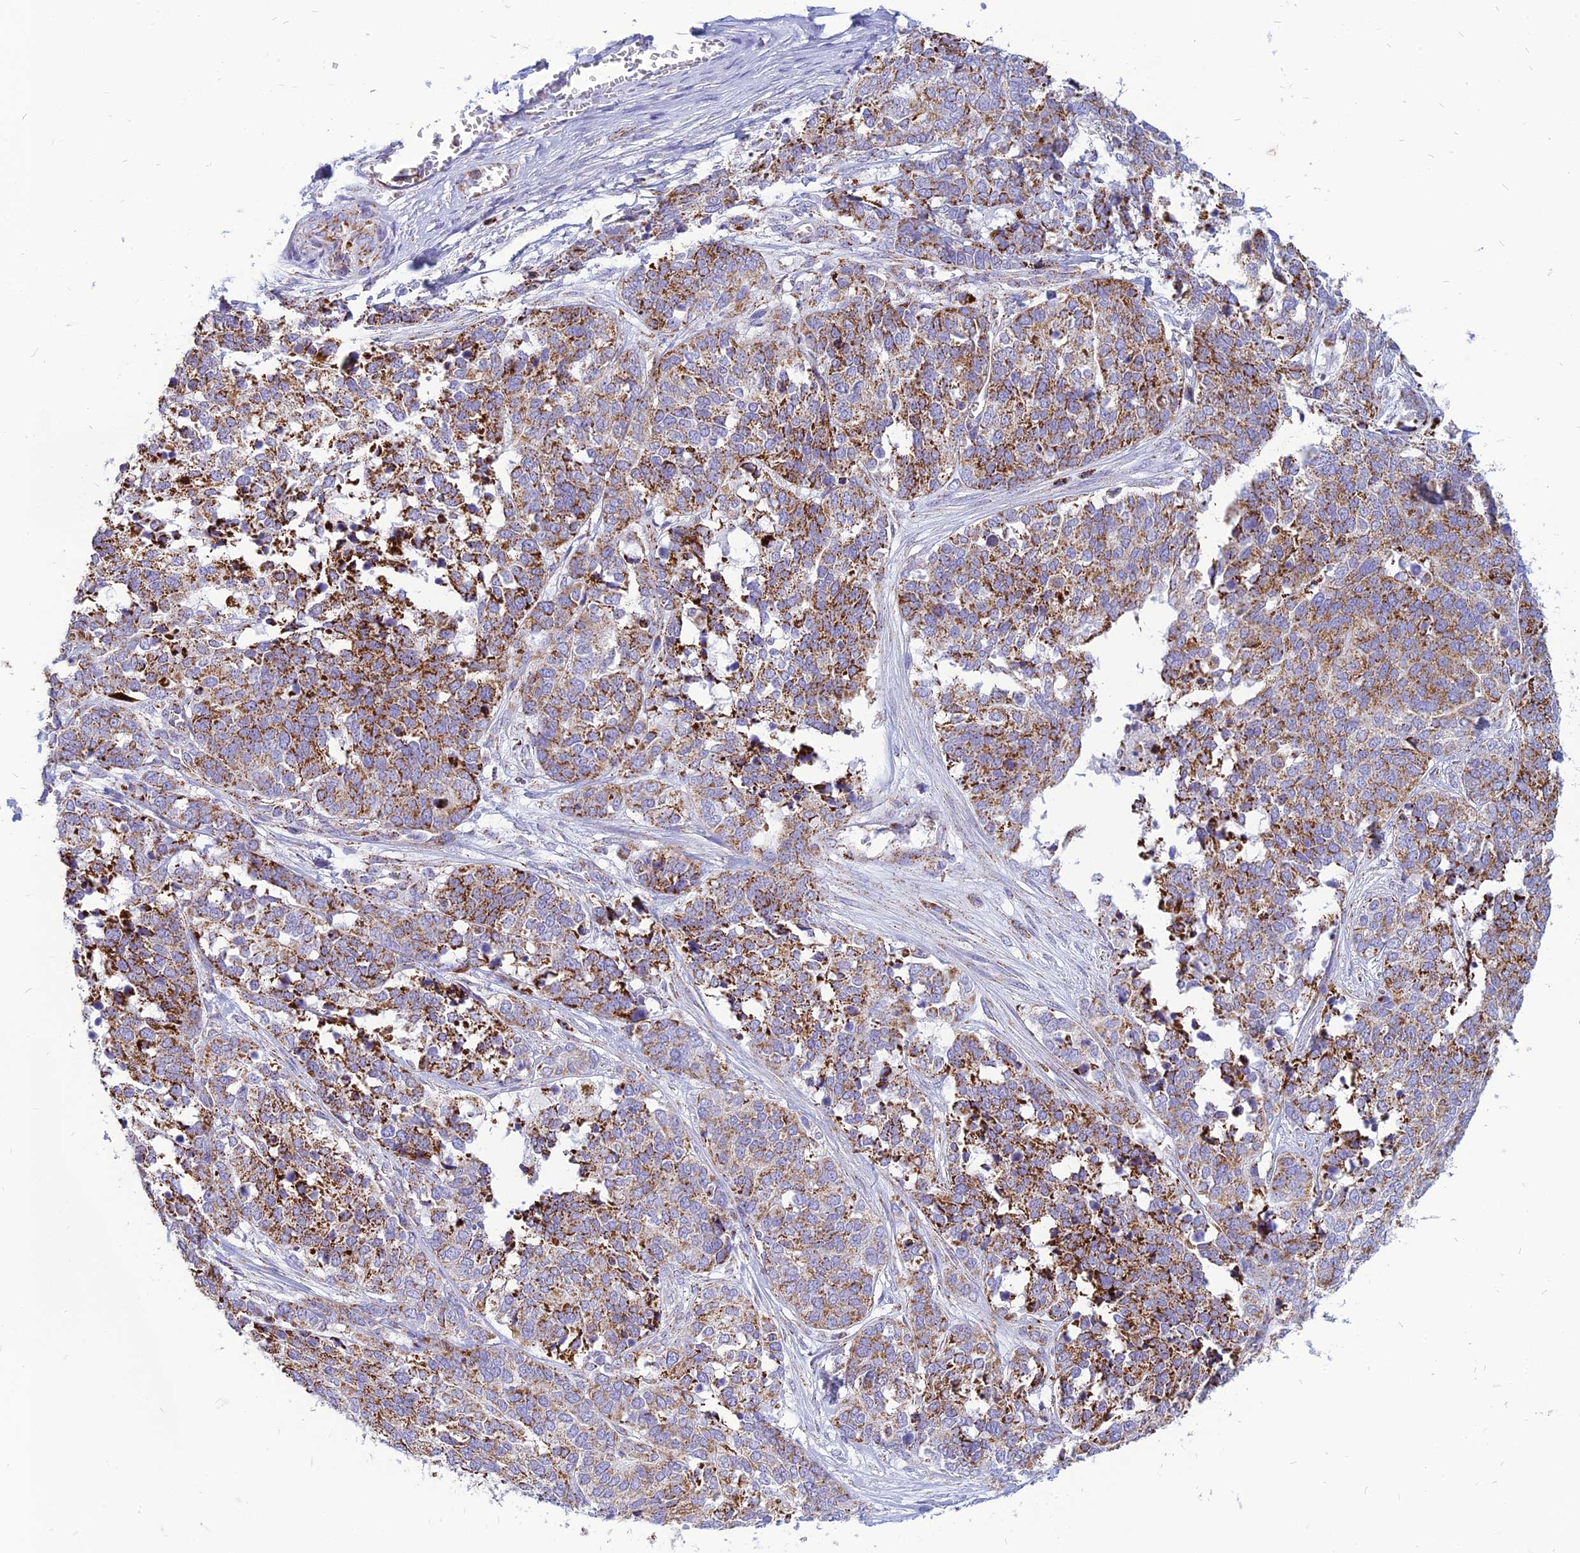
{"staining": {"intensity": "moderate", "quantity": ">75%", "location": "cytoplasmic/membranous"}, "tissue": "ovarian cancer", "cell_type": "Tumor cells", "image_type": "cancer", "snomed": [{"axis": "morphology", "description": "Cystadenocarcinoma, serous, NOS"}, {"axis": "topography", "description": "Ovary"}], "caption": "A high-resolution histopathology image shows immunohistochemistry staining of ovarian cancer (serous cystadenocarcinoma), which demonstrates moderate cytoplasmic/membranous staining in about >75% of tumor cells.", "gene": "PACC1", "patient": {"sex": "female", "age": 44}}